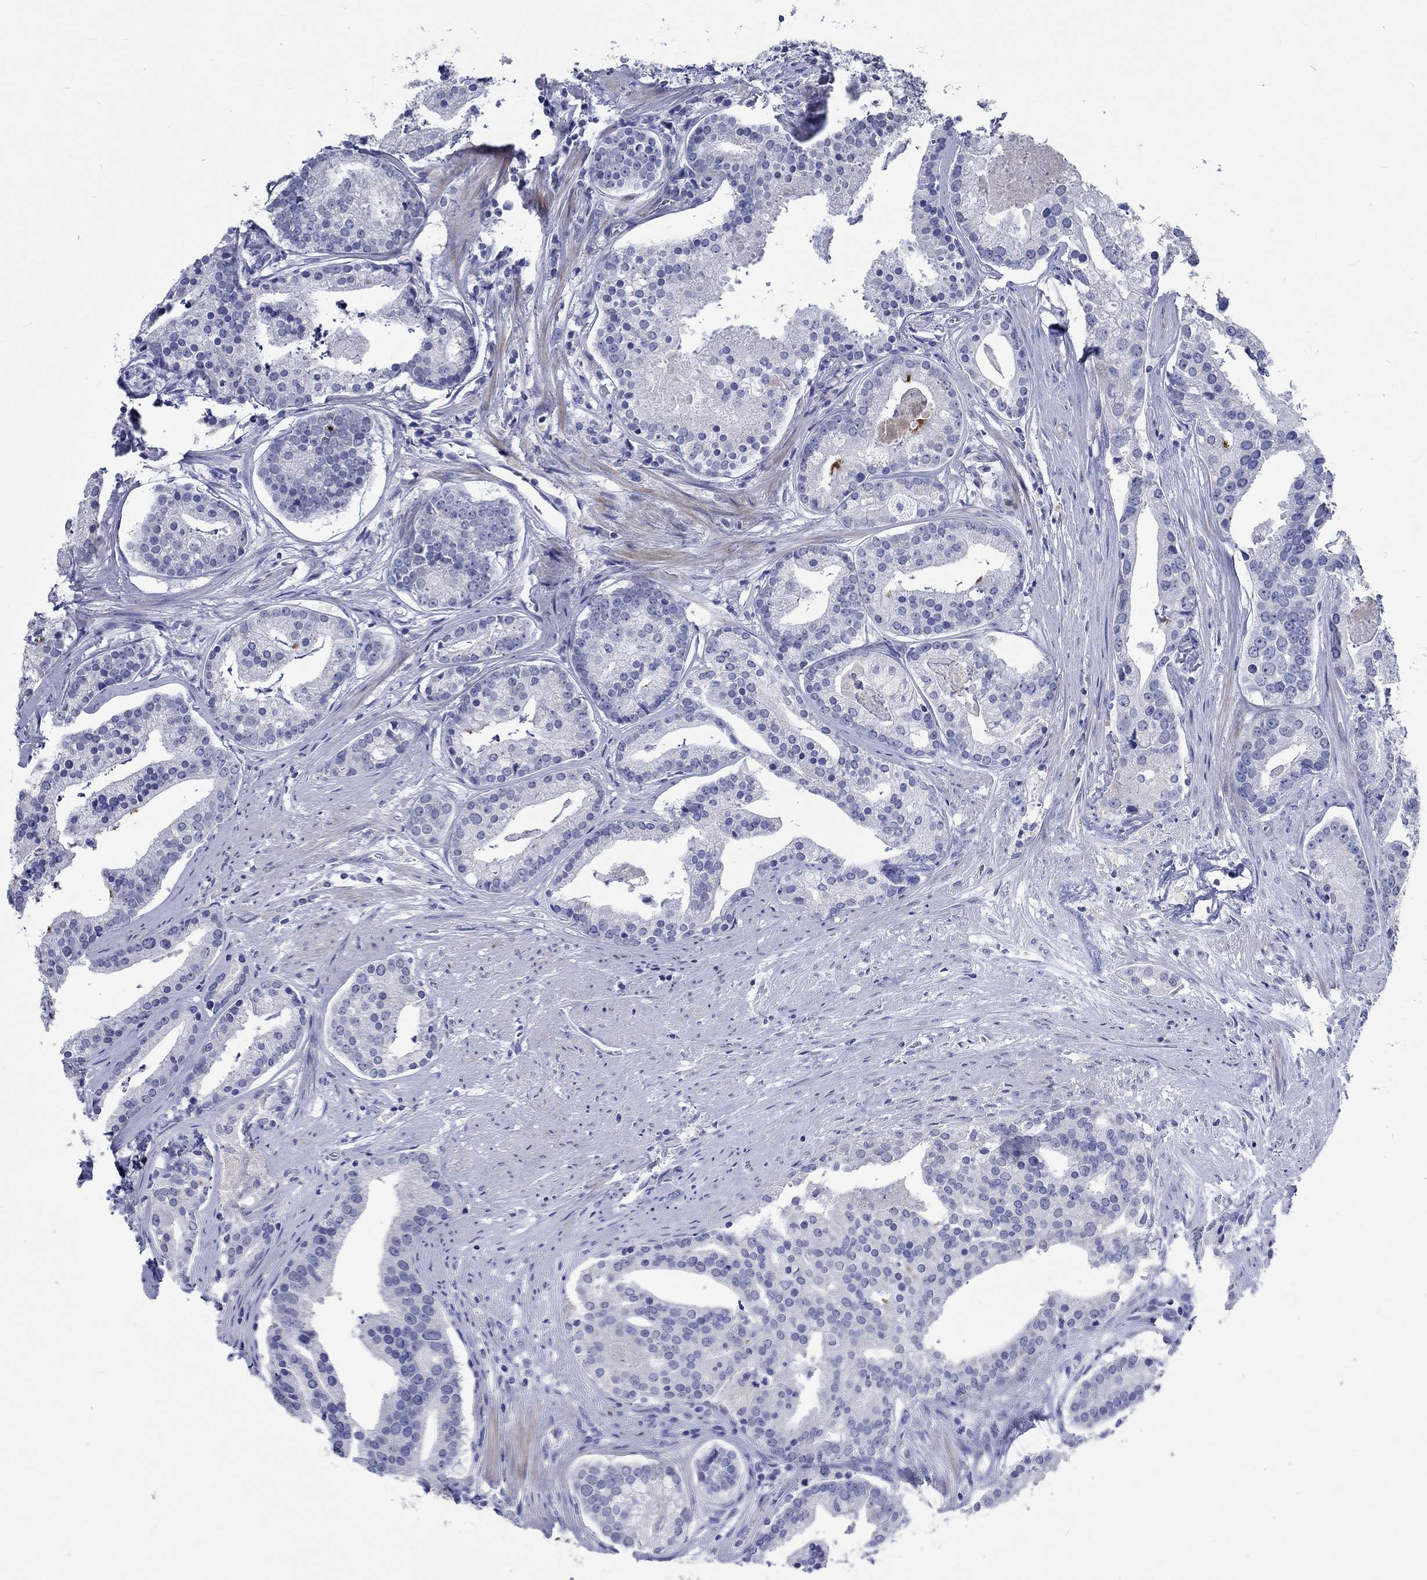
{"staining": {"intensity": "negative", "quantity": "none", "location": "none"}, "tissue": "prostate cancer", "cell_type": "Tumor cells", "image_type": "cancer", "snomed": [{"axis": "morphology", "description": "Adenocarcinoma, NOS"}, {"axis": "topography", "description": "Prostate and seminal vesicle, NOS"}, {"axis": "topography", "description": "Prostate"}], "caption": "DAB (3,3'-diaminobenzidine) immunohistochemical staining of human prostate adenocarcinoma exhibits no significant expression in tumor cells.", "gene": "C4orf47", "patient": {"sex": "male", "age": 44}}